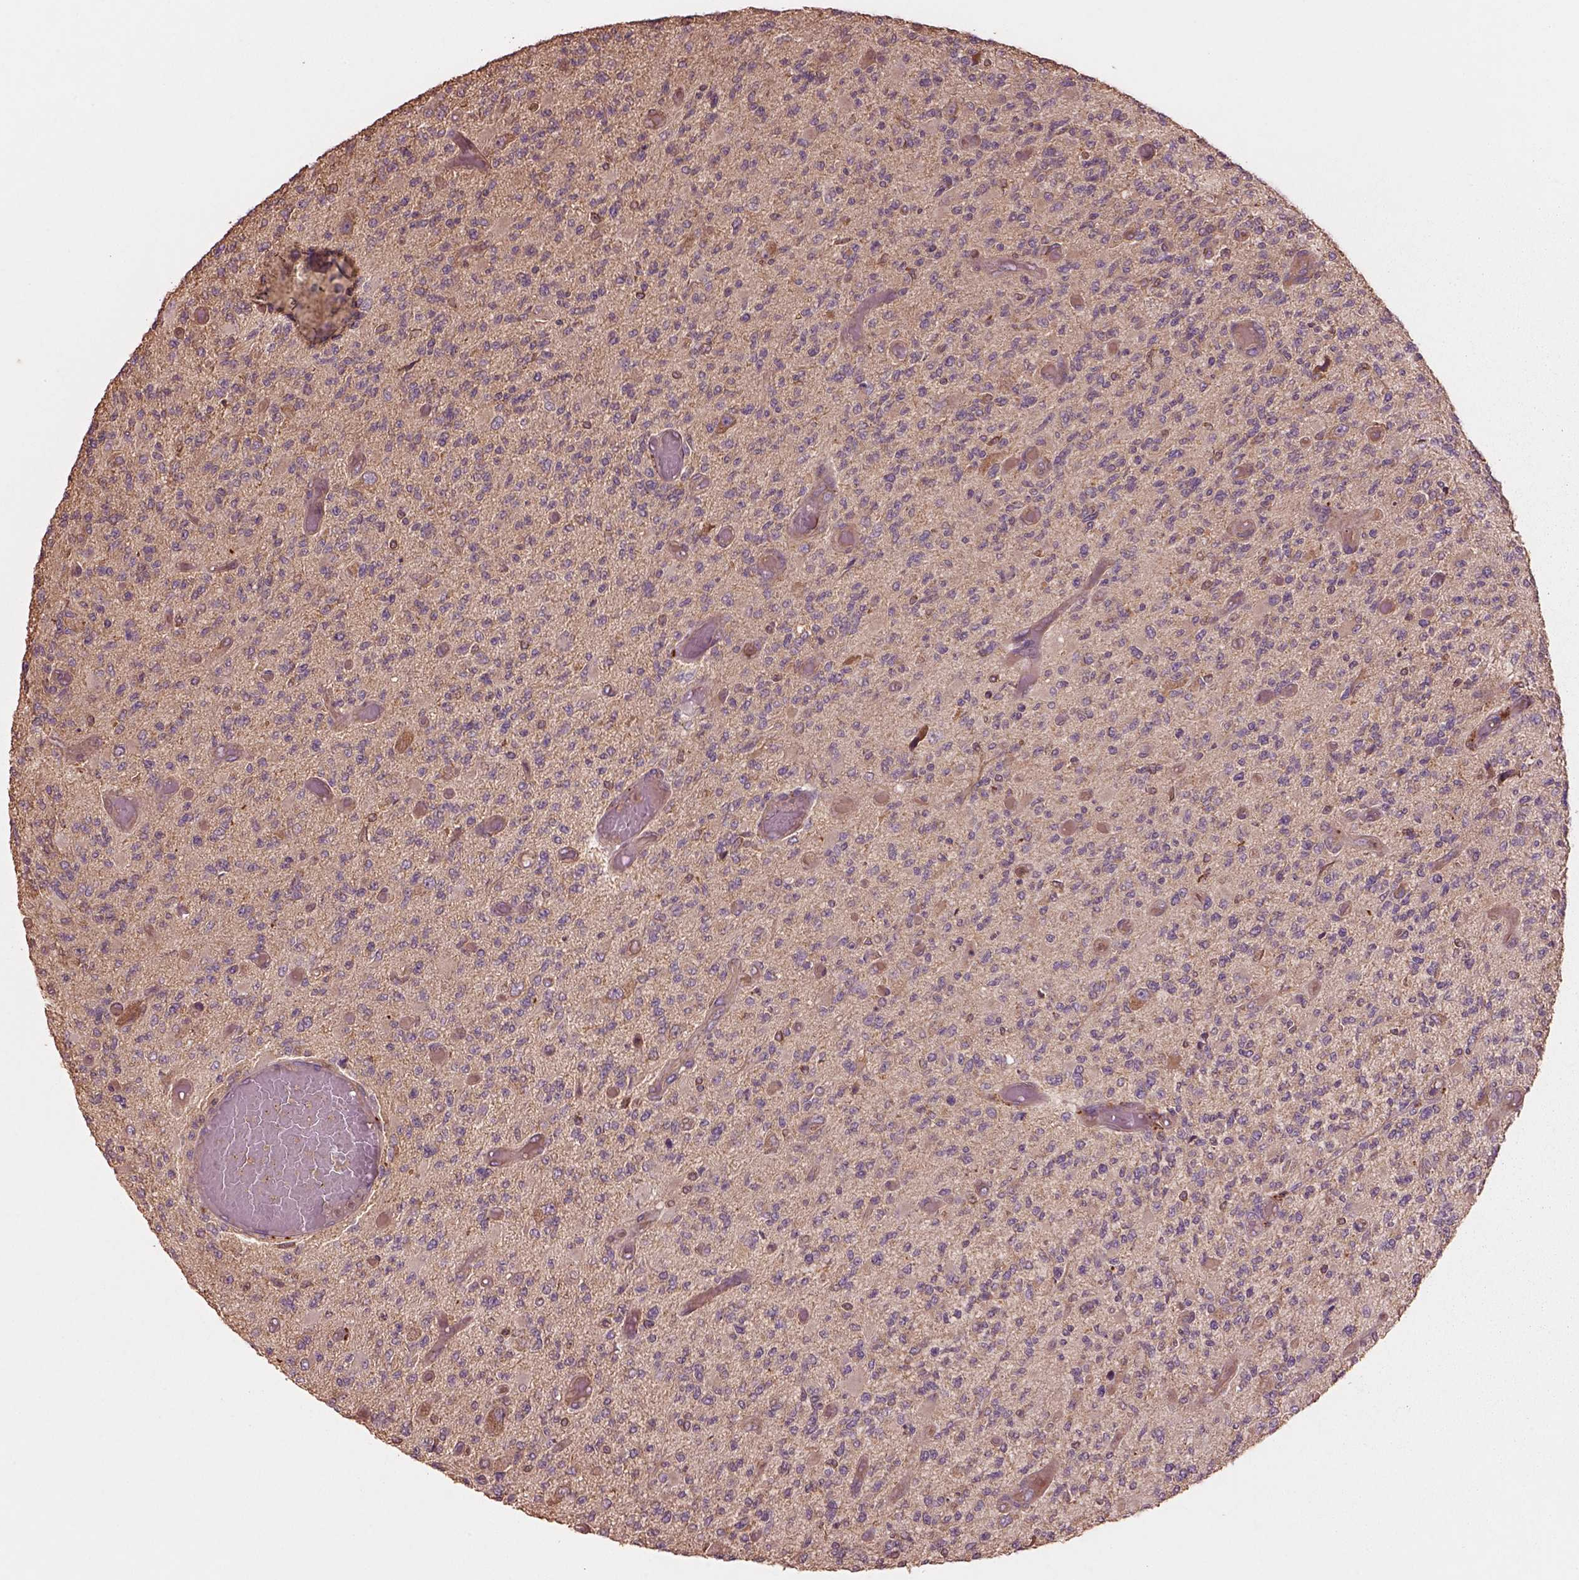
{"staining": {"intensity": "negative", "quantity": "none", "location": "none"}, "tissue": "glioma", "cell_type": "Tumor cells", "image_type": "cancer", "snomed": [{"axis": "morphology", "description": "Glioma, malignant, High grade"}, {"axis": "topography", "description": "Brain"}], "caption": "This is an immunohistochemistry micrograph of human high-grade glioma (malignant). There is no positivity in tumor cells.", "gene": "TRADD", "patient": {"sex": "female", "age": 63}}